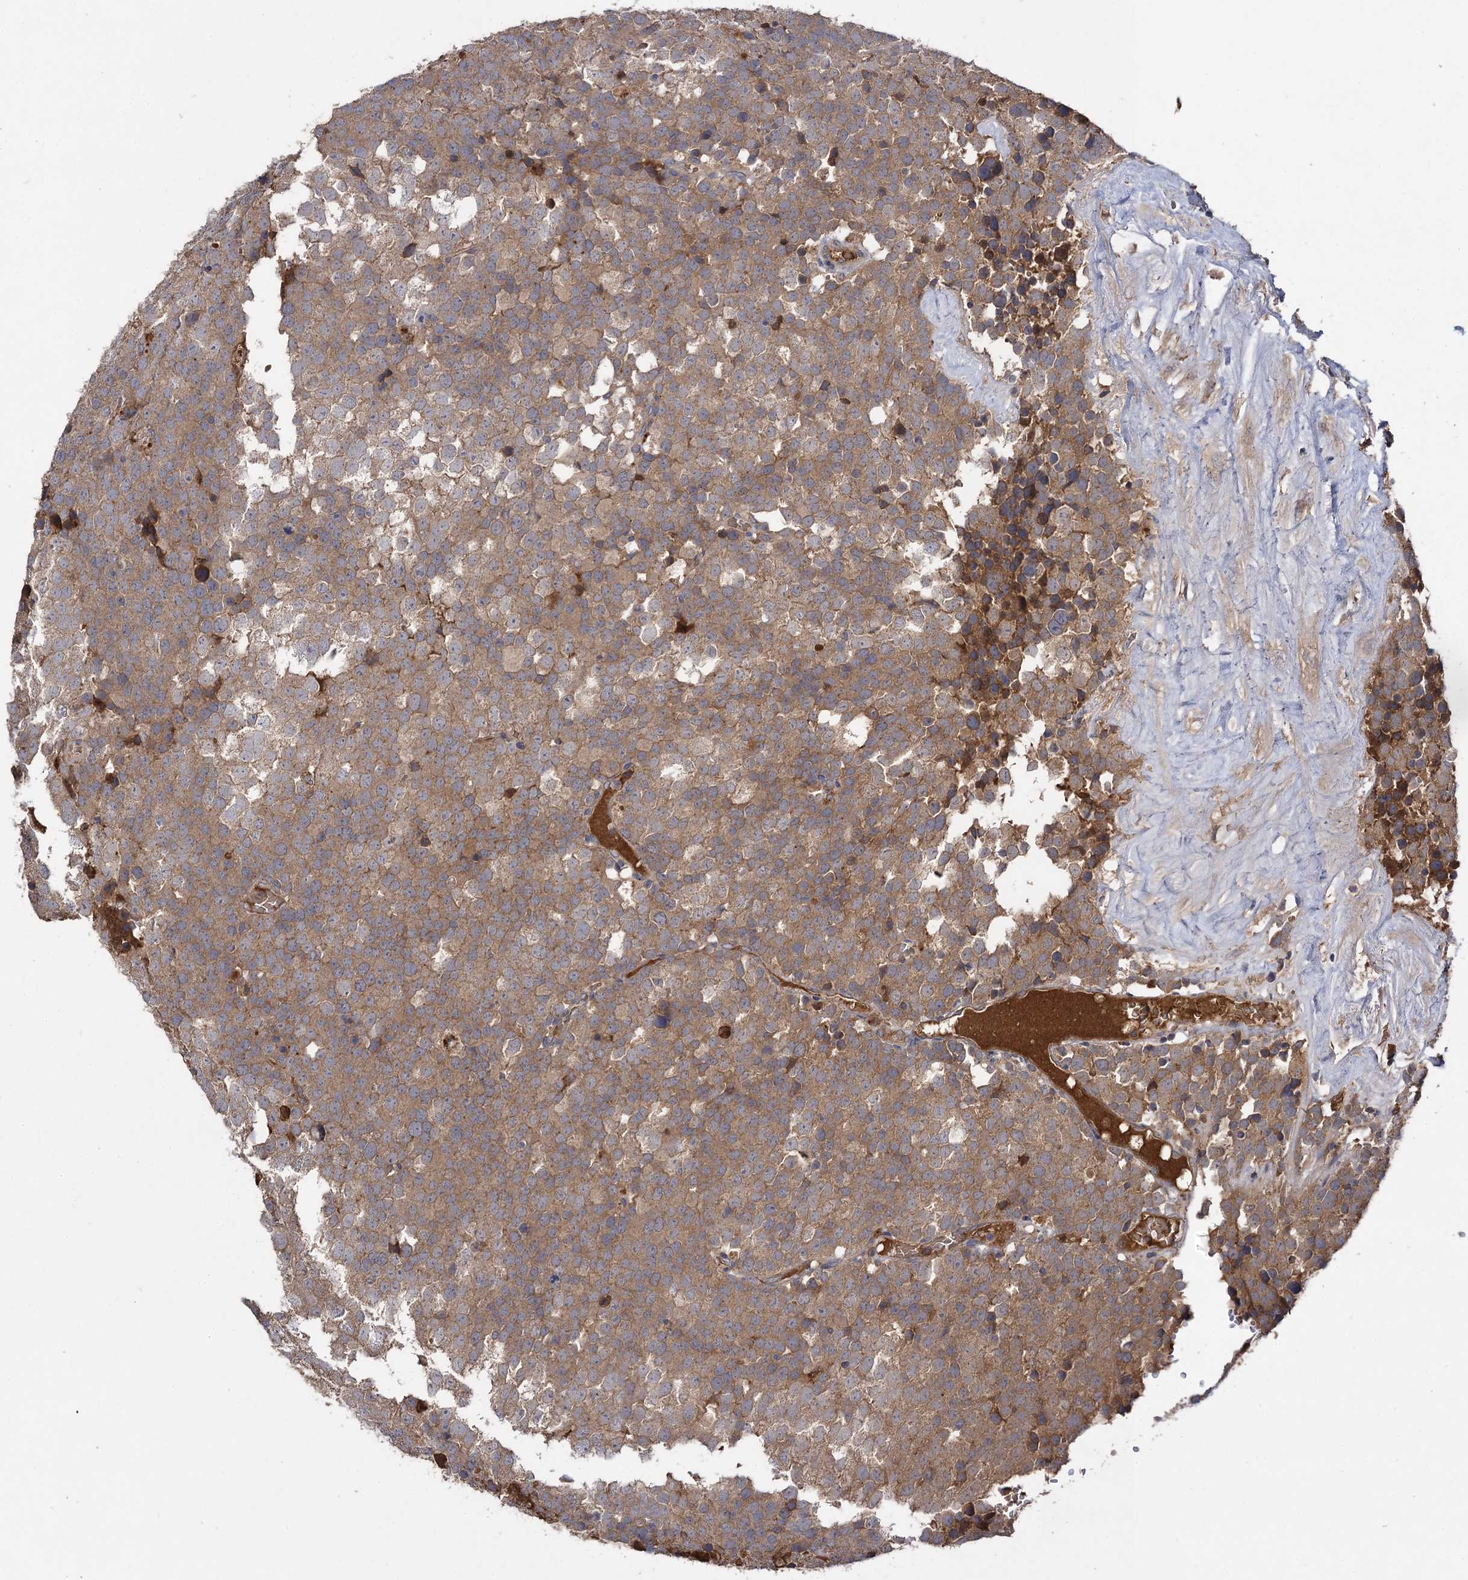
{"staining": {"intensity": "moderate", "quantity": ">75%", "location": "cytoplasmic/membranous"}, "tissue": "testis cancer", "cell_type": "Tumor cells", "image_type": "cancer", "snomed": [{"axis": "morphology", "description": "Seminoma, NOS"}, {"axis": "topography", "description": "Testis"}], "caption": "Brown immunohistochemical staining in testis cancer displays moderate cytoplasmic/membranous staining in about >75% of tumor cells.", "gene": "USP50", "patient": {"sex": "male", "age": 71}}